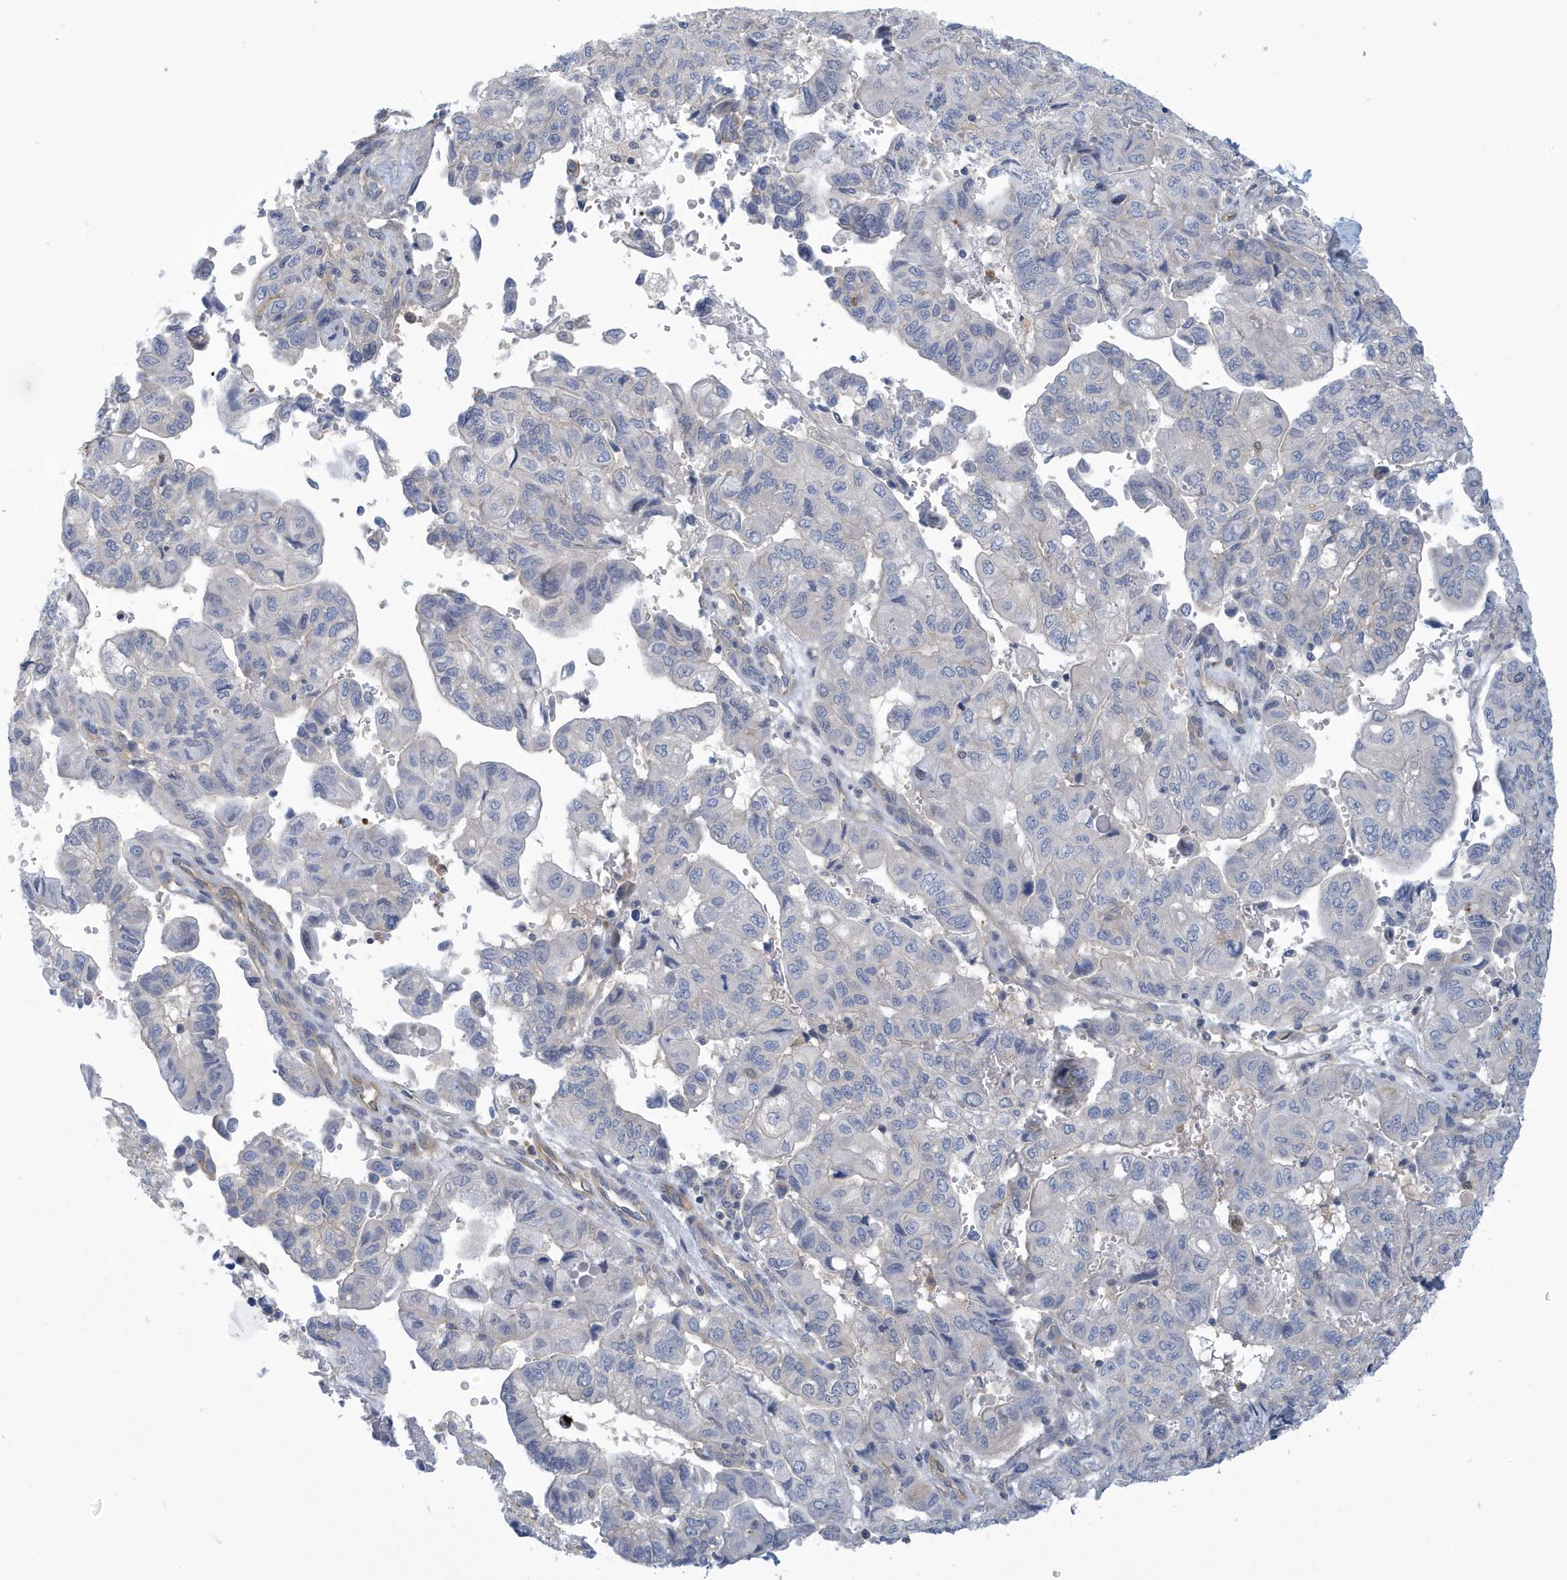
{"staining": {"intensity": "negative", "quantity": "none", "location": "none"}, "tissue": "pancreatic cancer", "cell_type": "Tumor cells", "image_type": "cancer", "snomed": [{"axis": "morphology", "description": "Adenocarcinoma, NOS"}, {"axis": "topography", "description": "Pancreas"}], "caption": "Tumor cells are negative for protein expression in human pancreatic adenocarcinoma.", "gene": "VTA1", "patient": {"sex": "male", "age": 51}}